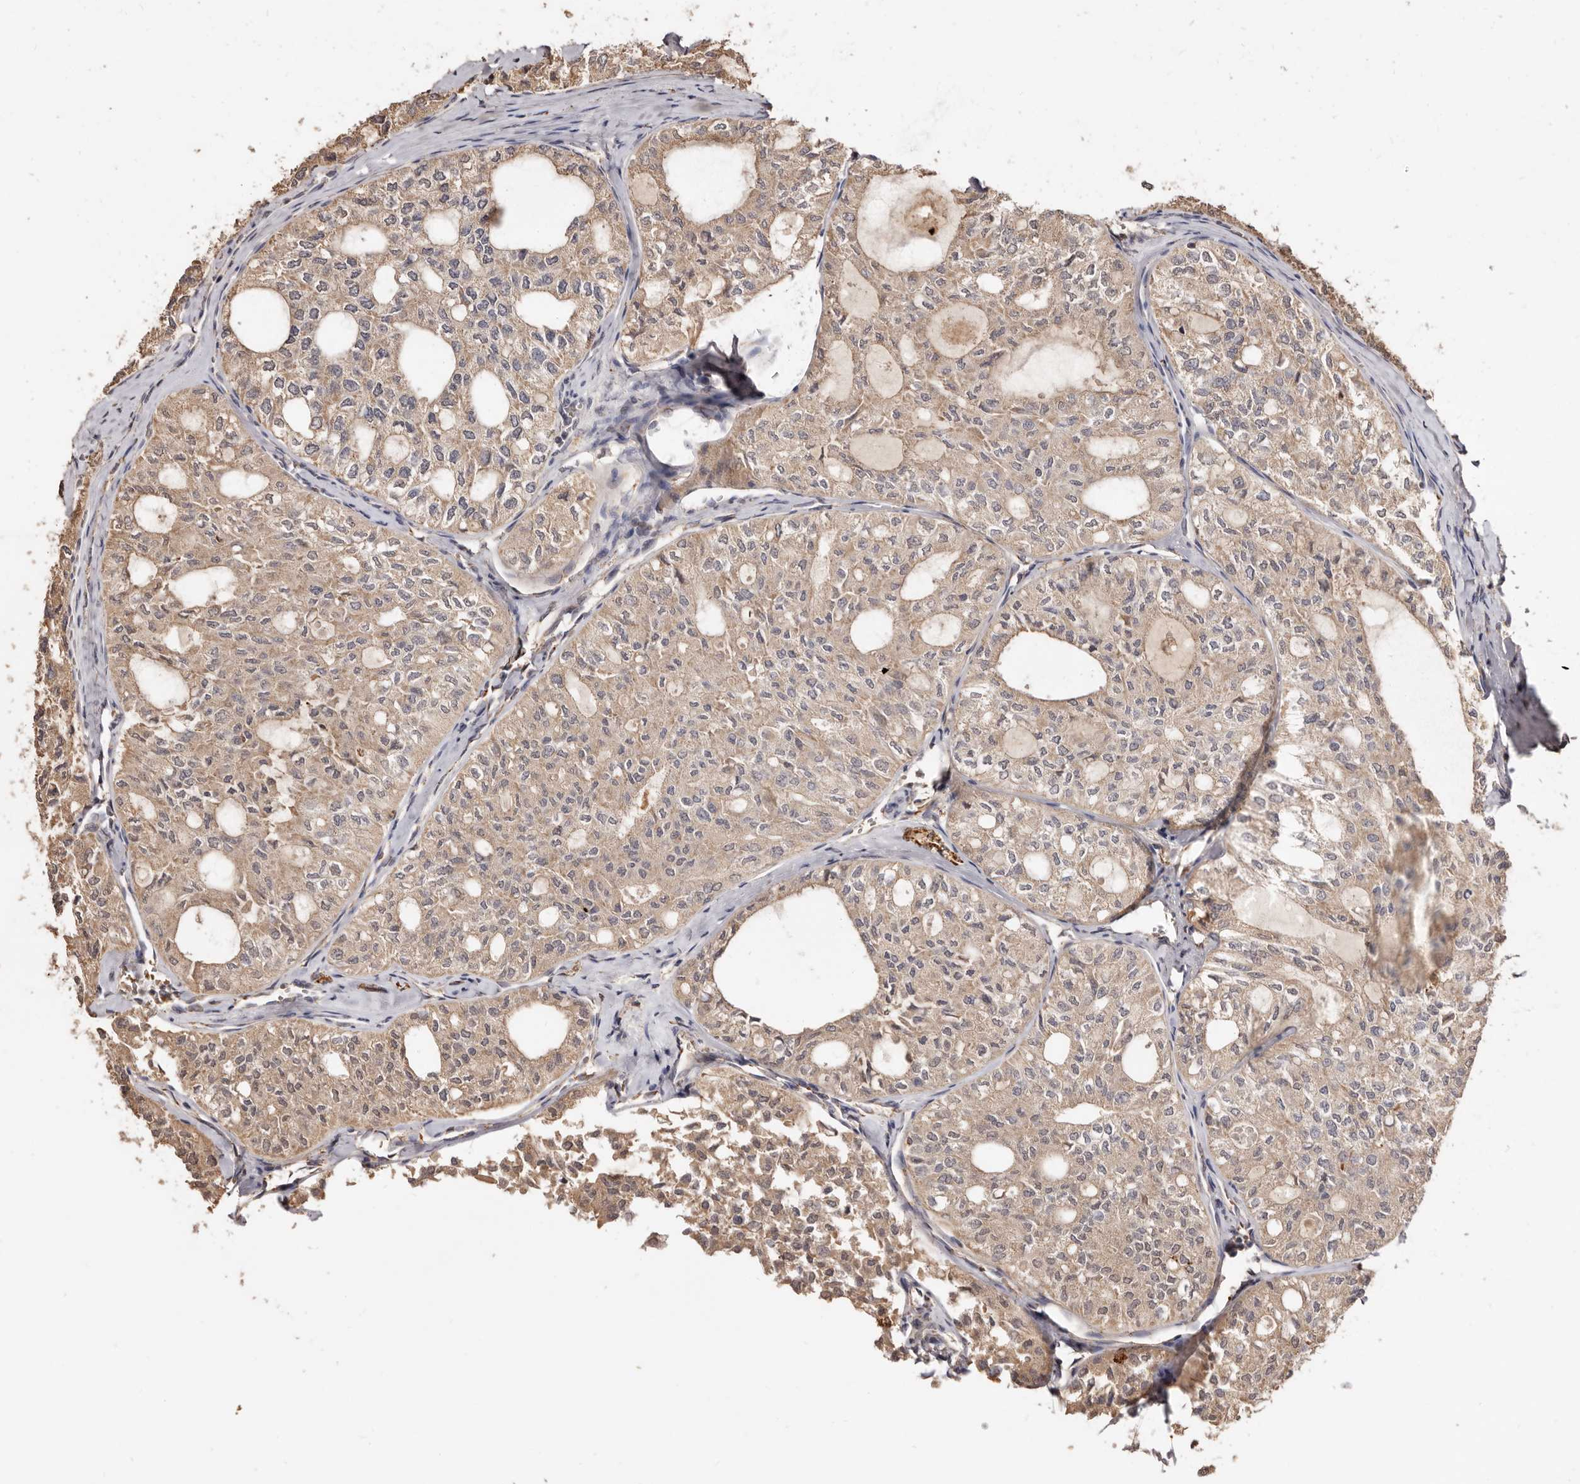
{"staining": {"intensity": "weak", "quantity": ">75%", "location": "cytoplasmic/membranous"}, "tissue": "thyroid cancer", "cell_type": "Tumor cells", "image_type": "cancer", "snomed": [{"axis": "morphology", "description": "Follicular adenoma carcinoma, NOS"}, {"axis": "topography", "description": "Thyroid gland"}], "caption": "Immunohistochemical staining of thyroid cancer (follicular adenoma carcinoma) demonstrates low levels of weak cytoplasmic/membranous positivity in about >75% of tumor cells.", "gene": "AKAP7", "patient": {"sex": "male", "age": 75}}